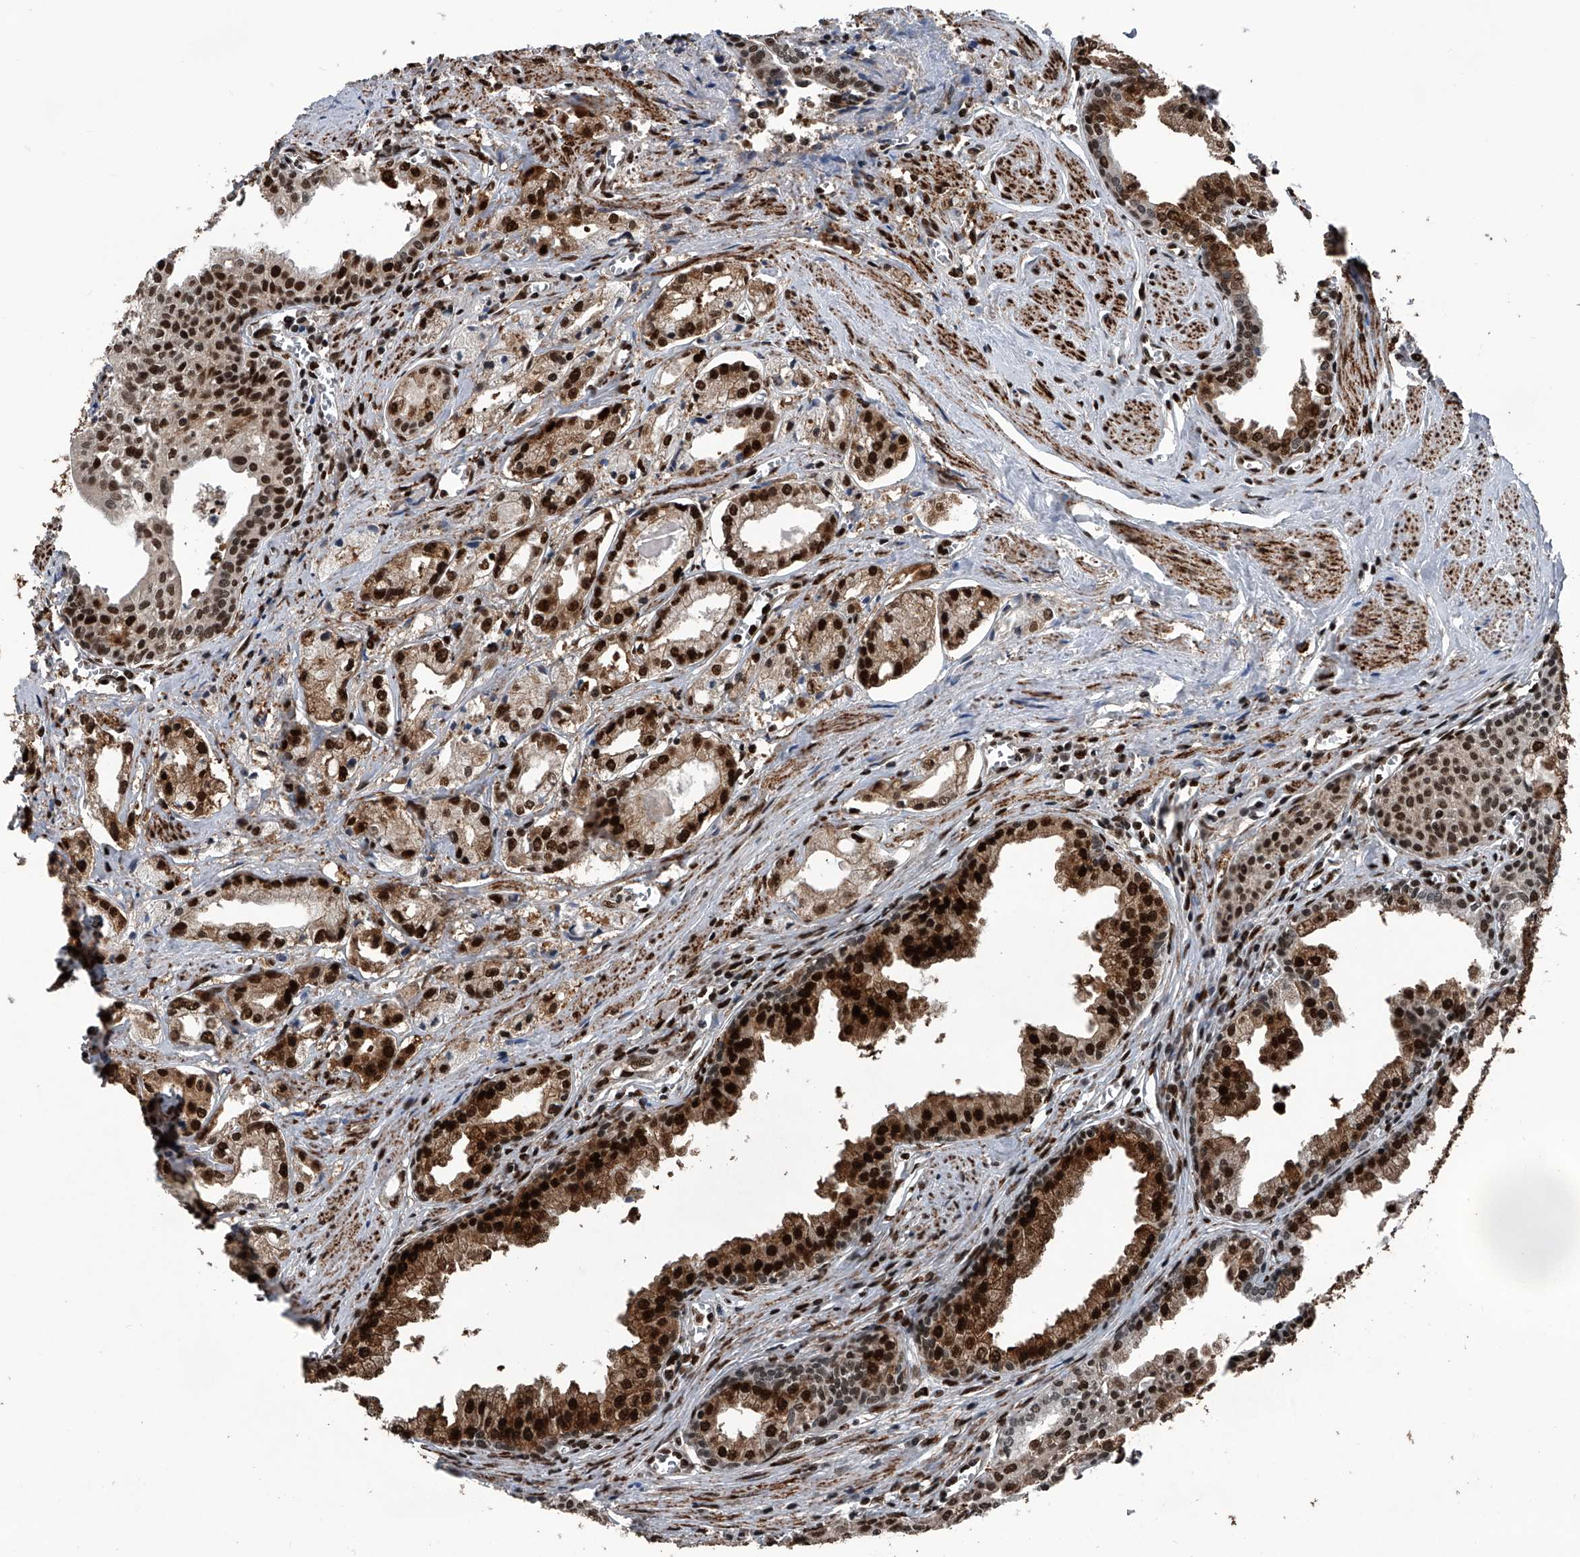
{"staining": {"intensity": "strong", "quantity": ">75%", "location": "cytoplasmic/membranous,nuclear"}, "tissue": "prostate cancer", "cell_type": "Tumor cells", "image_type": "cancer", "snomed": [{"axis": "morphology", "description": "Adenocarcinoma, Low grade"}, {"axis": "topography", "description": "Prostate"}], "caption": "Tumor cells demonstrate strong cytoplasmic/membranous and nuclear staining in approximately >75% of cells in prostate cancer.", "gene": "FKBP5", "patient": {"sex": "male", "age": 60}}